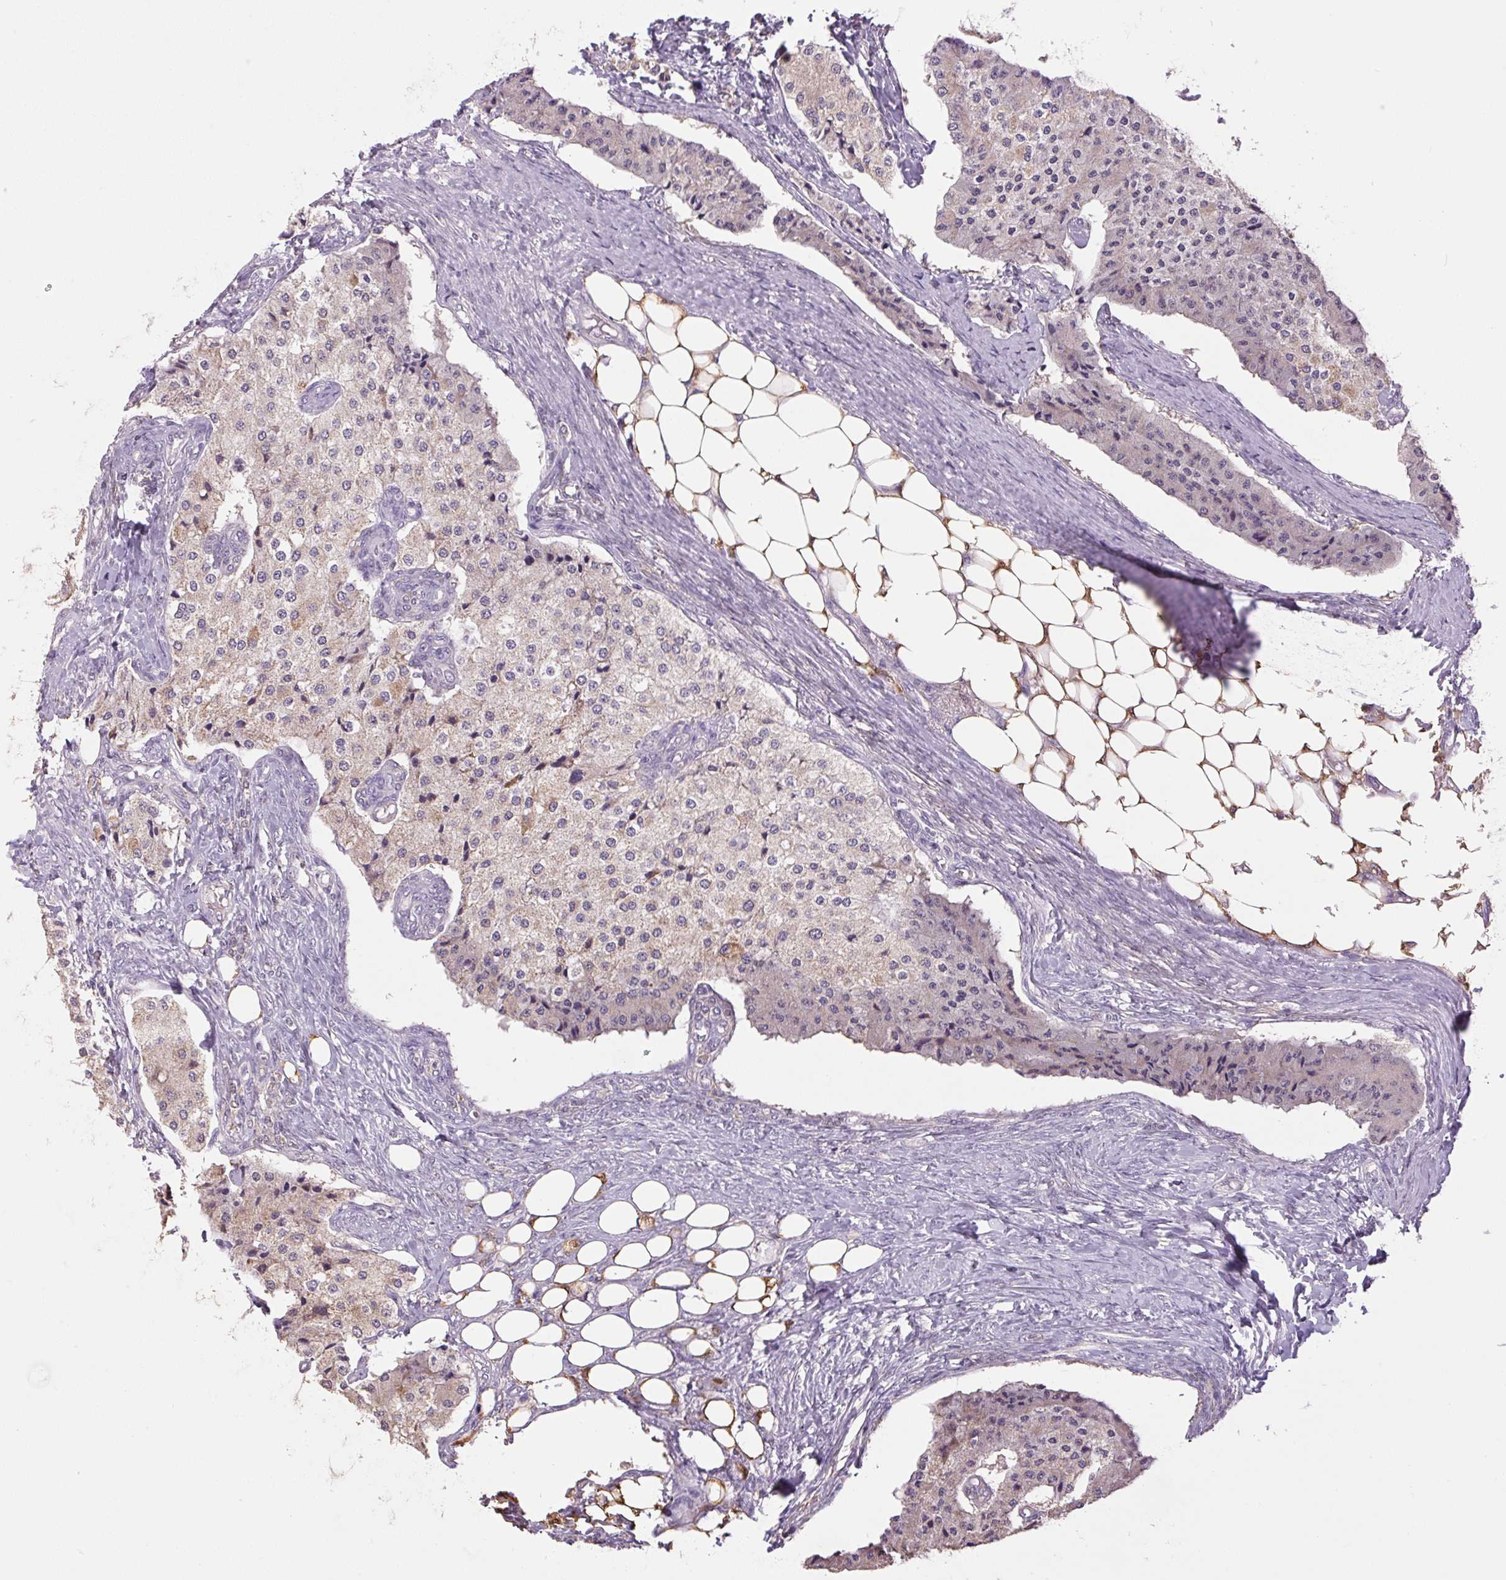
{"staining": {"intensity": "weak", "quantity": "<25%", "location": "cytoplasmic/membranous"}, "tissue": "carcinoid", "cell_type": "Tumor cells", "image_type": "cancer", "snomed": [{"axis": "morphology", "description": "Carcinoid, malignant, NOS"}, {"axis": "topography", "description": "Colon"}], "caption": "DAB immunohistochemical staining of carcinoid (malignant) shows no significant expression in tumor cells.", "gene": "SGF29", "patient": {"sex": "female", "age": 52}}